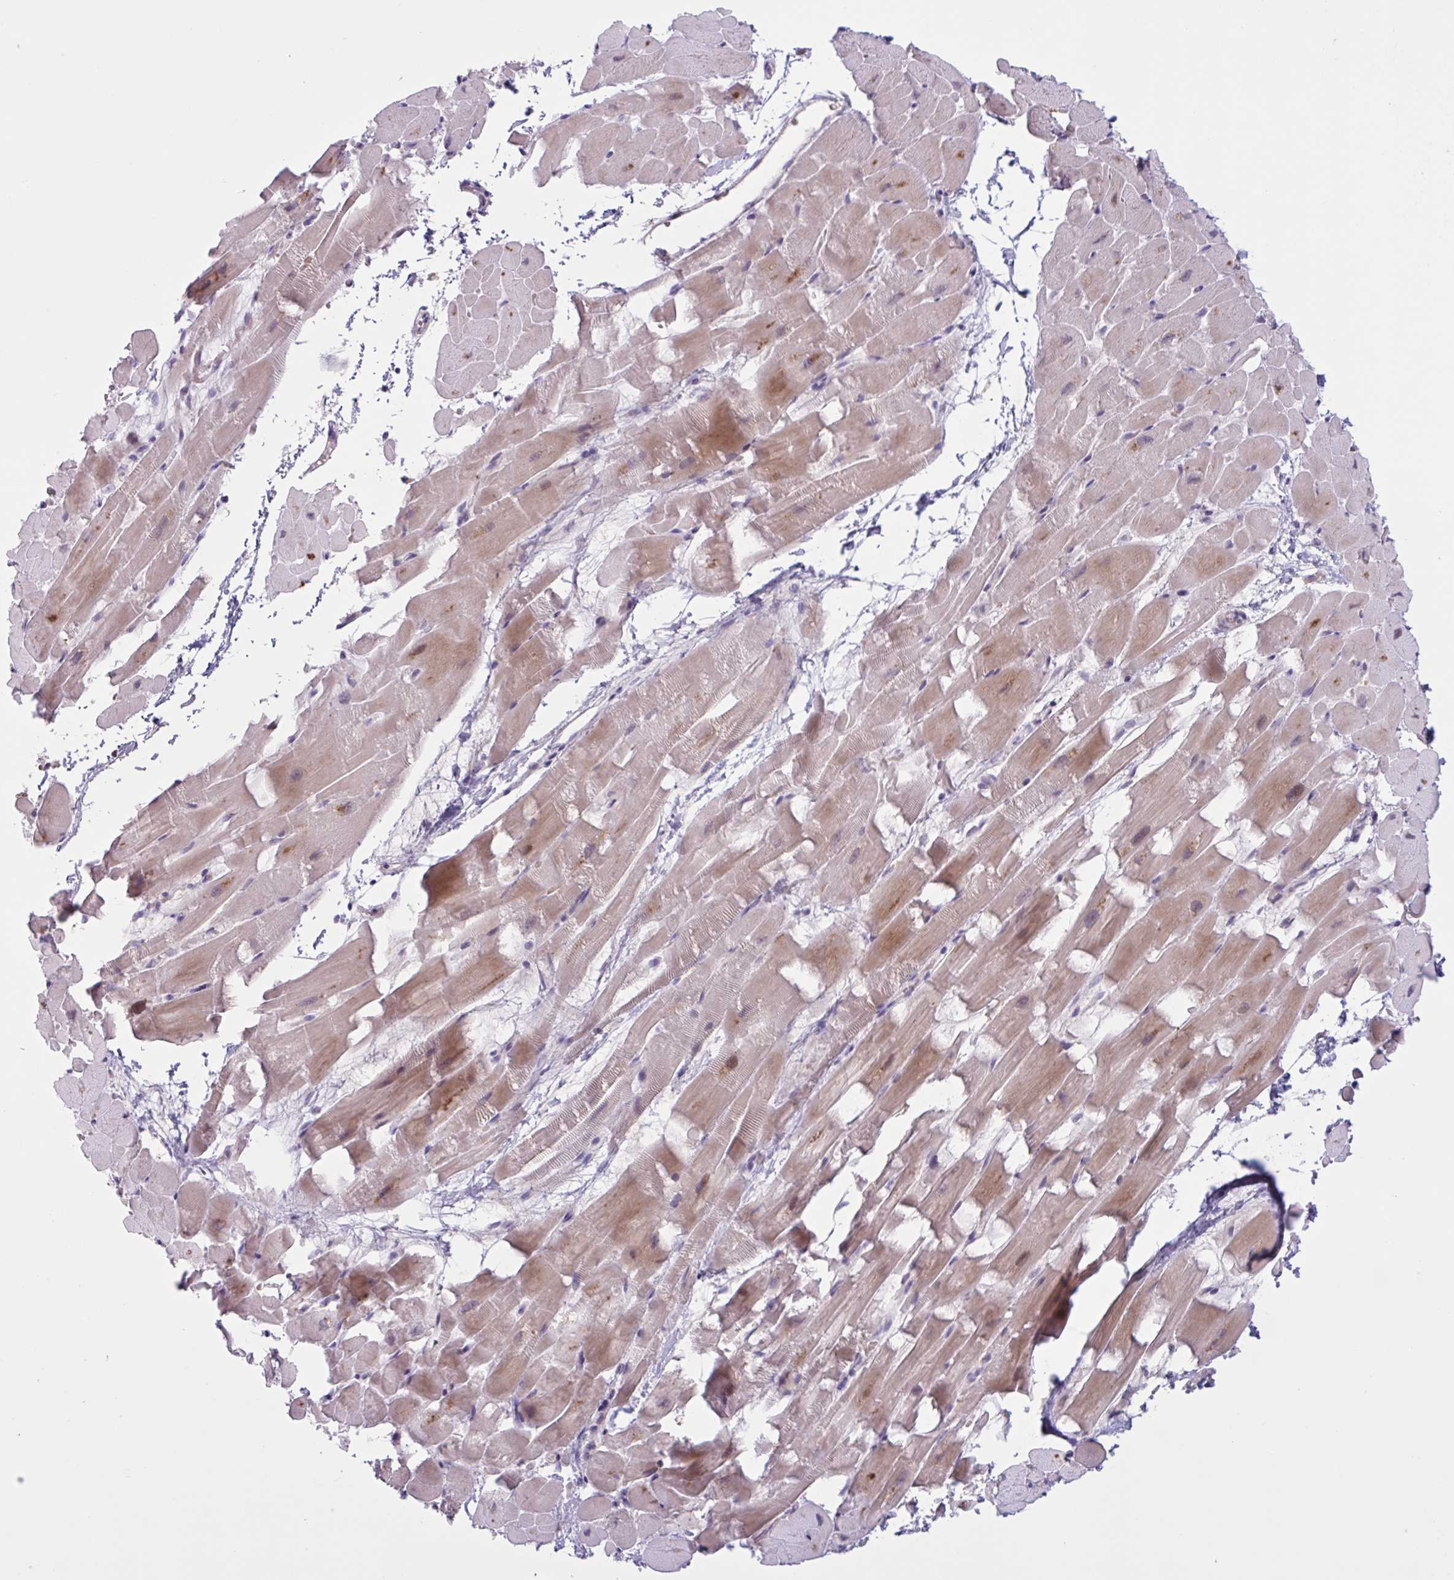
{"staining": {"intensity": "moderate", "quantity": "25%-75%", "location": "cytoplasmic/membranous"}, "tissue": "heart muscle", "cell_type": "Cardiomyocytes", "image_type": "normal", "snomed": [{"axis": "morphology", "description": "Normal tissue, NOS"}, {"axis": "topography", "description": "Heart"}], "caption": "Protein analysis of normal heart muscle reveals moderate cytoplasmic/membranous positivity in approximately 25%-75% of cardiomyocytes.", "gene": "ENSG00000281613", "patient": {"sex": "male", "age": 37}}